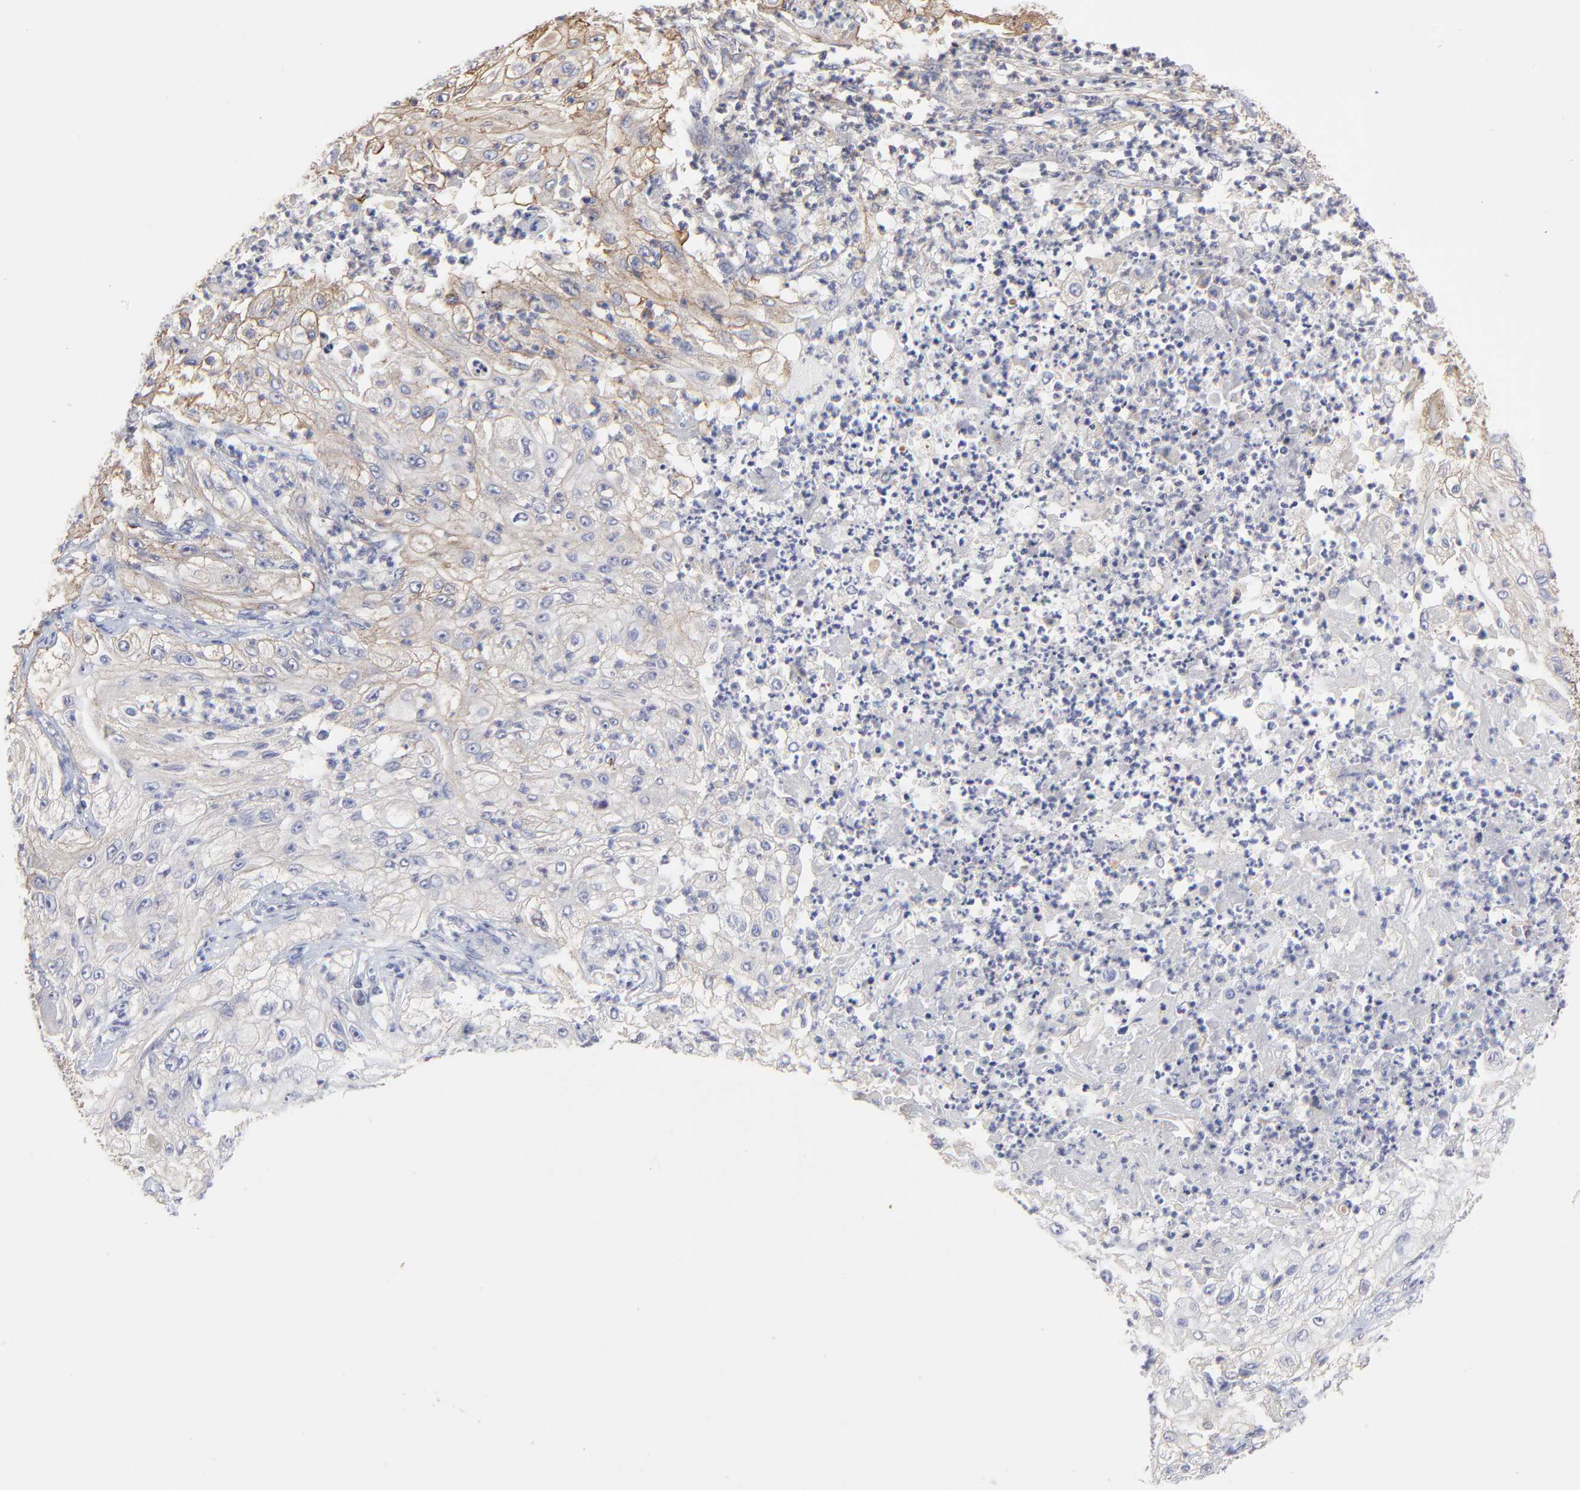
{"staining": {"intensity": "weak", "quantity": "25%-75%", "location": "cytoplasmic/membranous"}, "tissue": "lung cancer", "cell_type": "Tumor cells", "image_type": "cancer", "snomed": [{"axis": "morphology", "description": "Inflammation, NOS"}, {"axis": "morphology", "description": "Squamous cell carcinoma, NOS"}, {"axis": "topography", "description": "Lymph node"}, {"axis": "topography", "description": "Soft tissue"}, {"axis": "topography", "description": "Lung"}], "caption": "A high-resolution image shows IHC staining of lung squamous cell carcinoma, which displays weak cytoplasmic/membranous positivity in about 25%-75% of tumor cells.", "gene": "ARMT1", "patient": {"sex": "male", "age": 66}}